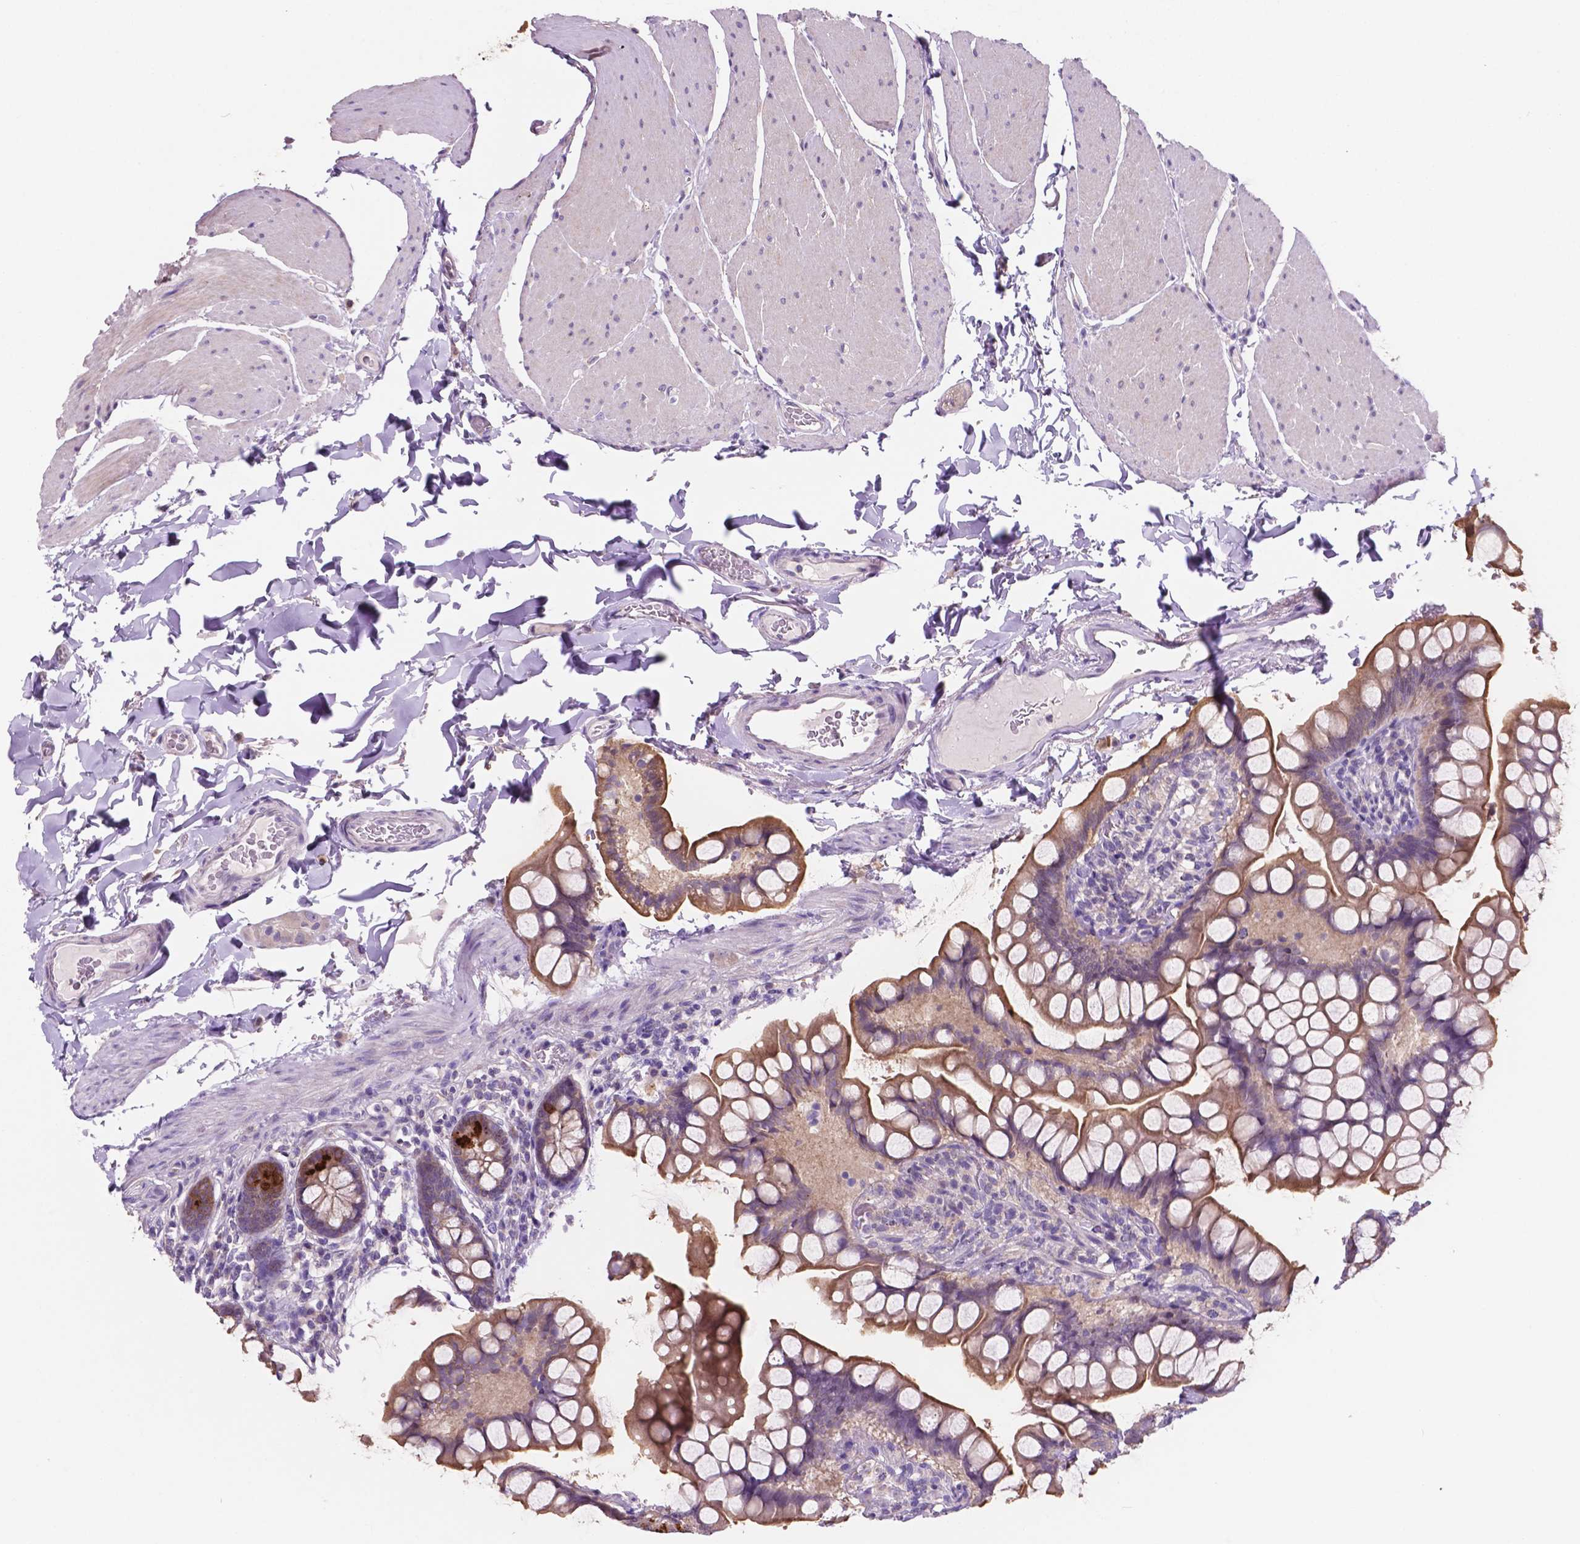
{"staining": {"intensity": "strong", "quantity": "<25%", "location": "cytoplasmic/membranous"}, "tissue": "small intestine", "cell_type": "Glandular cells", "image_type": "normal", "snomed": [{"axis": "morphology", "description": "Normal tissue, NOS"}, {"axis": "topography", "description": "Small intestine"}], "caption": "The image displays staining of normal small intestine, revealing strong cytoplasmic/membranous protein staining (brown color) within glandular cells. The protein of interest is stained brown, and the nuclei are stained in blue (DAB IHC with brightfield microscopy, high magnification).", "gene": "MKRN2OS", "patient": {"sex": "male", "age": 70}}